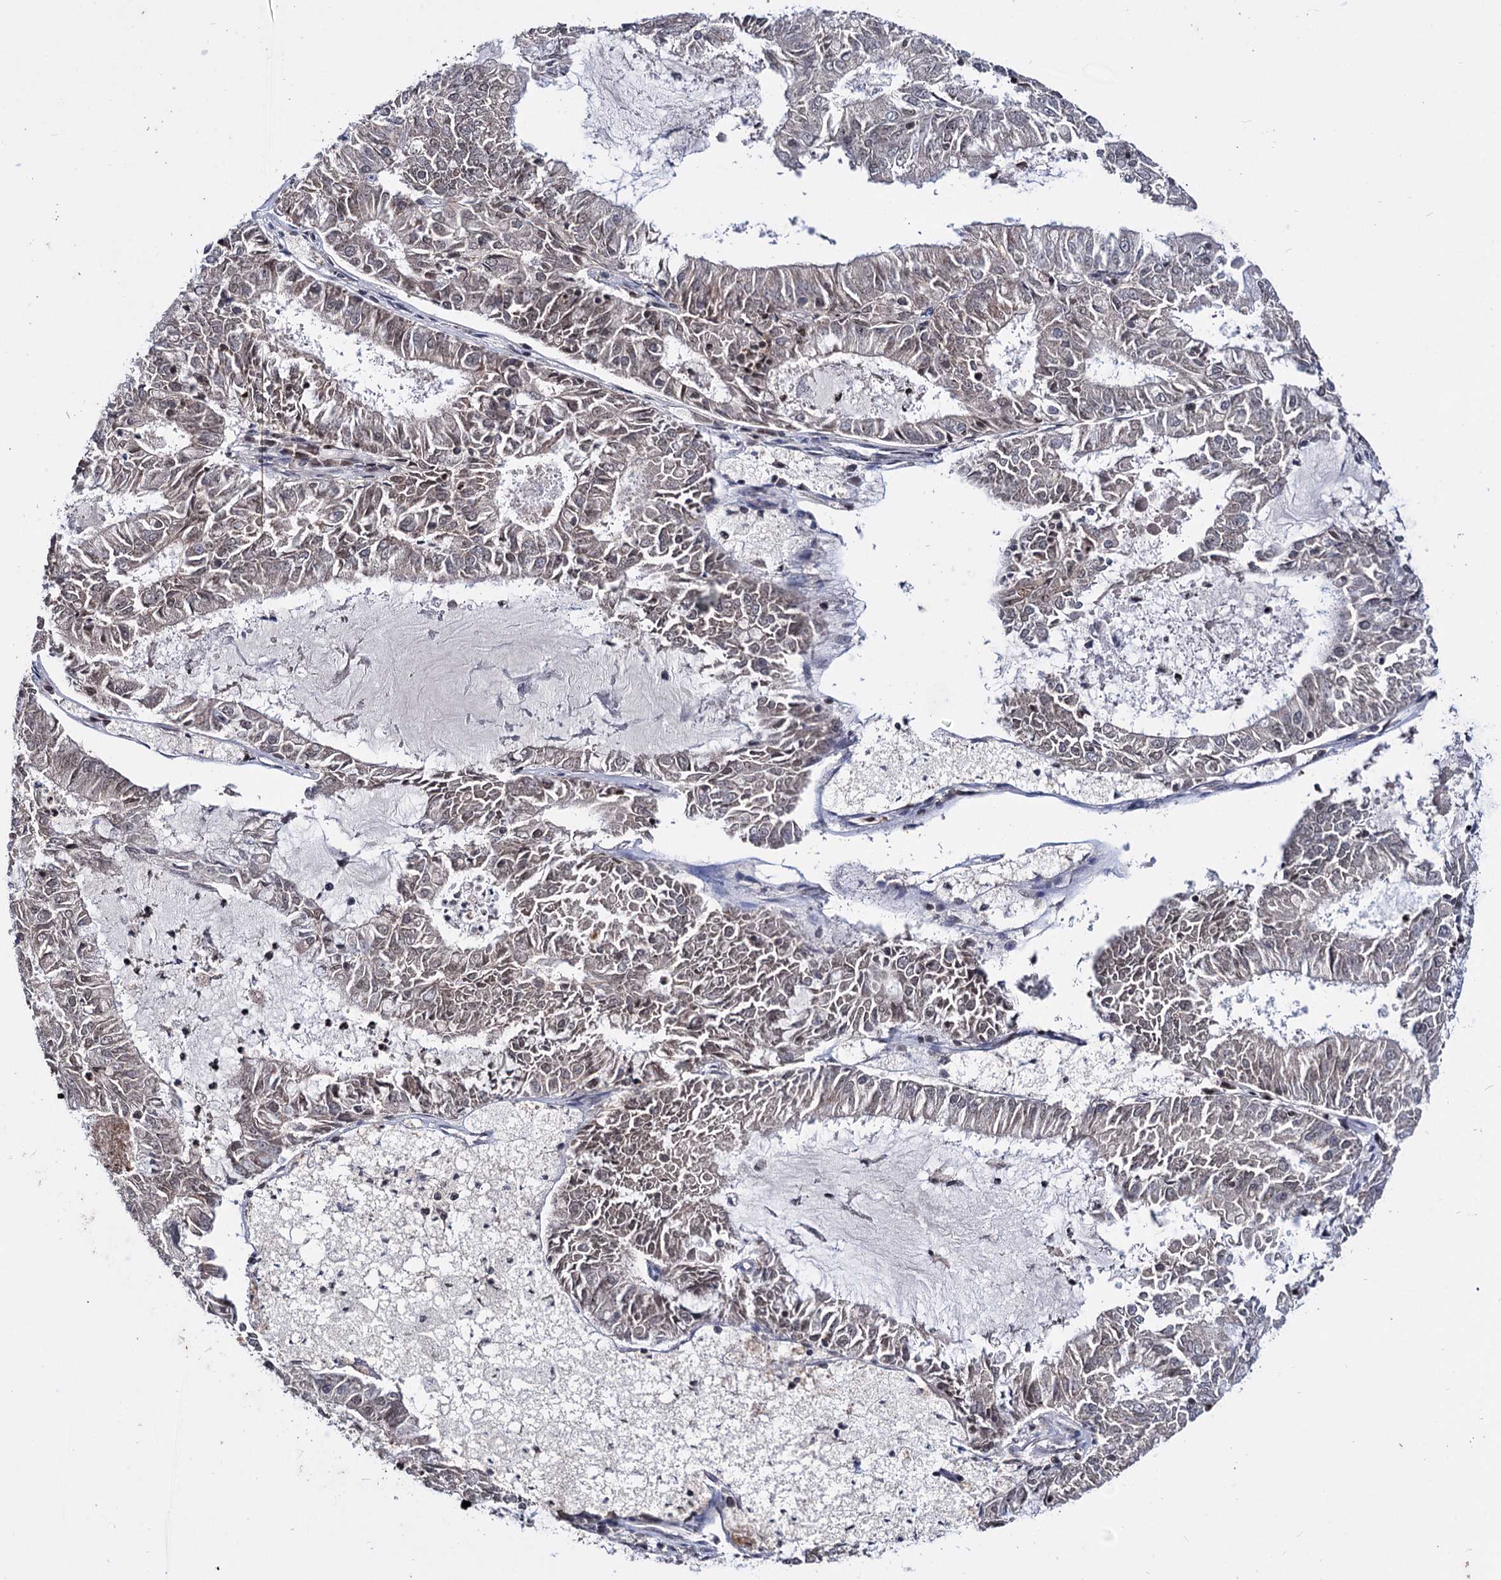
{"staining": {"intensity": "weak", "quantity": "25%-75%", "location": "nuclear"}, "tissue": "endometrial cancer", "cell_type": "Tumor cells", "image_type": "cancer", "snomed": [{"axis": "morphology", "description": "Adenocarcinoma, NOS"}, {"axis": "topography", "description": "Endometrium"}], "caption": "Immunohistochemical staining of endometrial adenocarcinoma demonstrates low levels of weak nuclear protein expression in about 25%-75% of tumor cells.", "gene": "SMCHD1", "patient": {"sex": "female", "age": 57}}